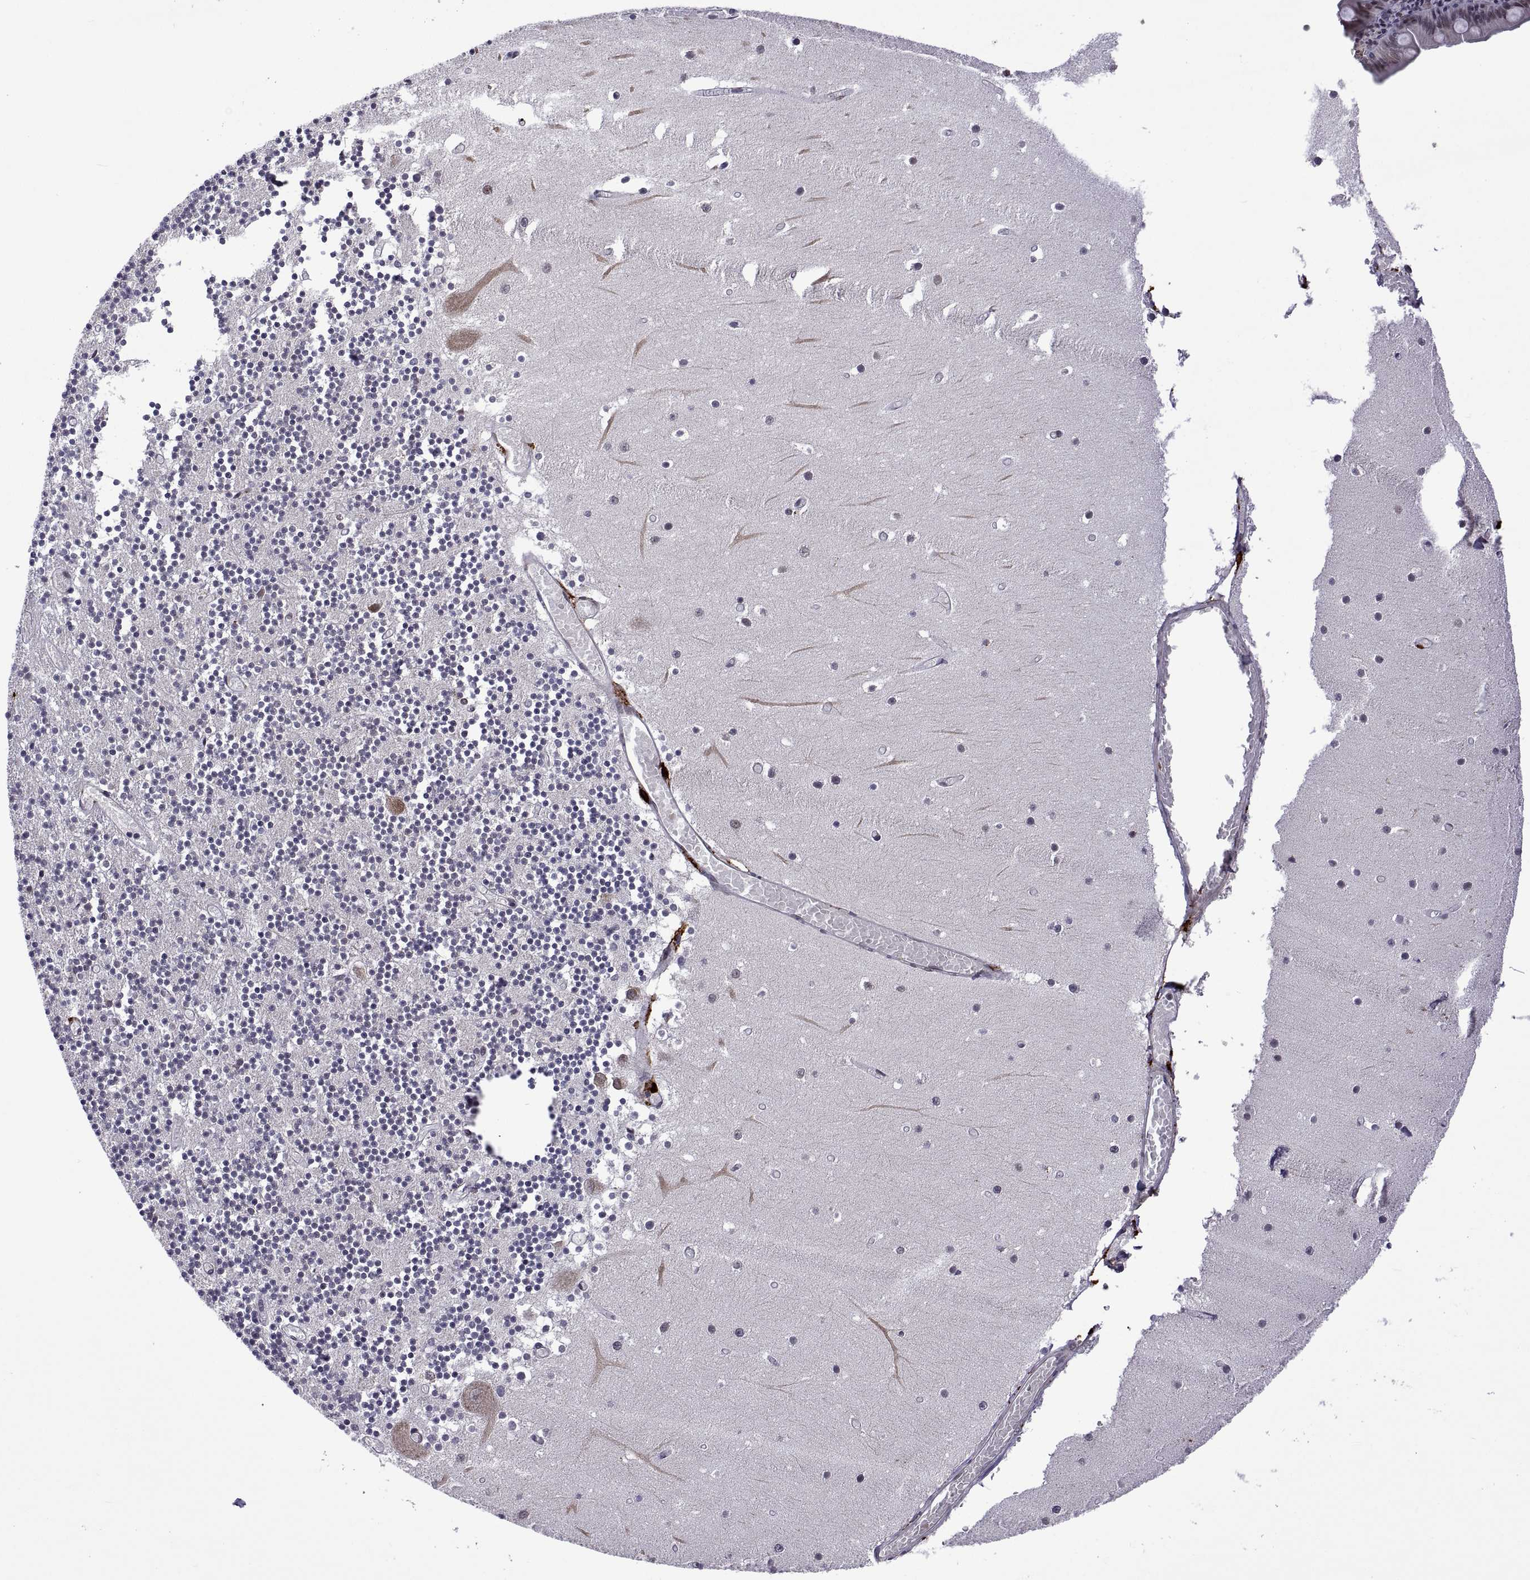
{"staining": {"intensity": "negative", "quantity": "none", "location": "none"}, "tissue": "cerebellum", "cell_type": "Cells in granular layer", "image_type": "normal", "snomed": [{"axis": "morphology", "description": "Normal tissue, NOS"}, {"axis": "topography", "description": "Cerebellum"}], "caption": "DAB immunohistochemical staining of unremarkable cerebellum demonstrates no significant expression in cells in granular layer.", "gene": "NR4A1", "patient": {"sex": "female", "age": 28}}